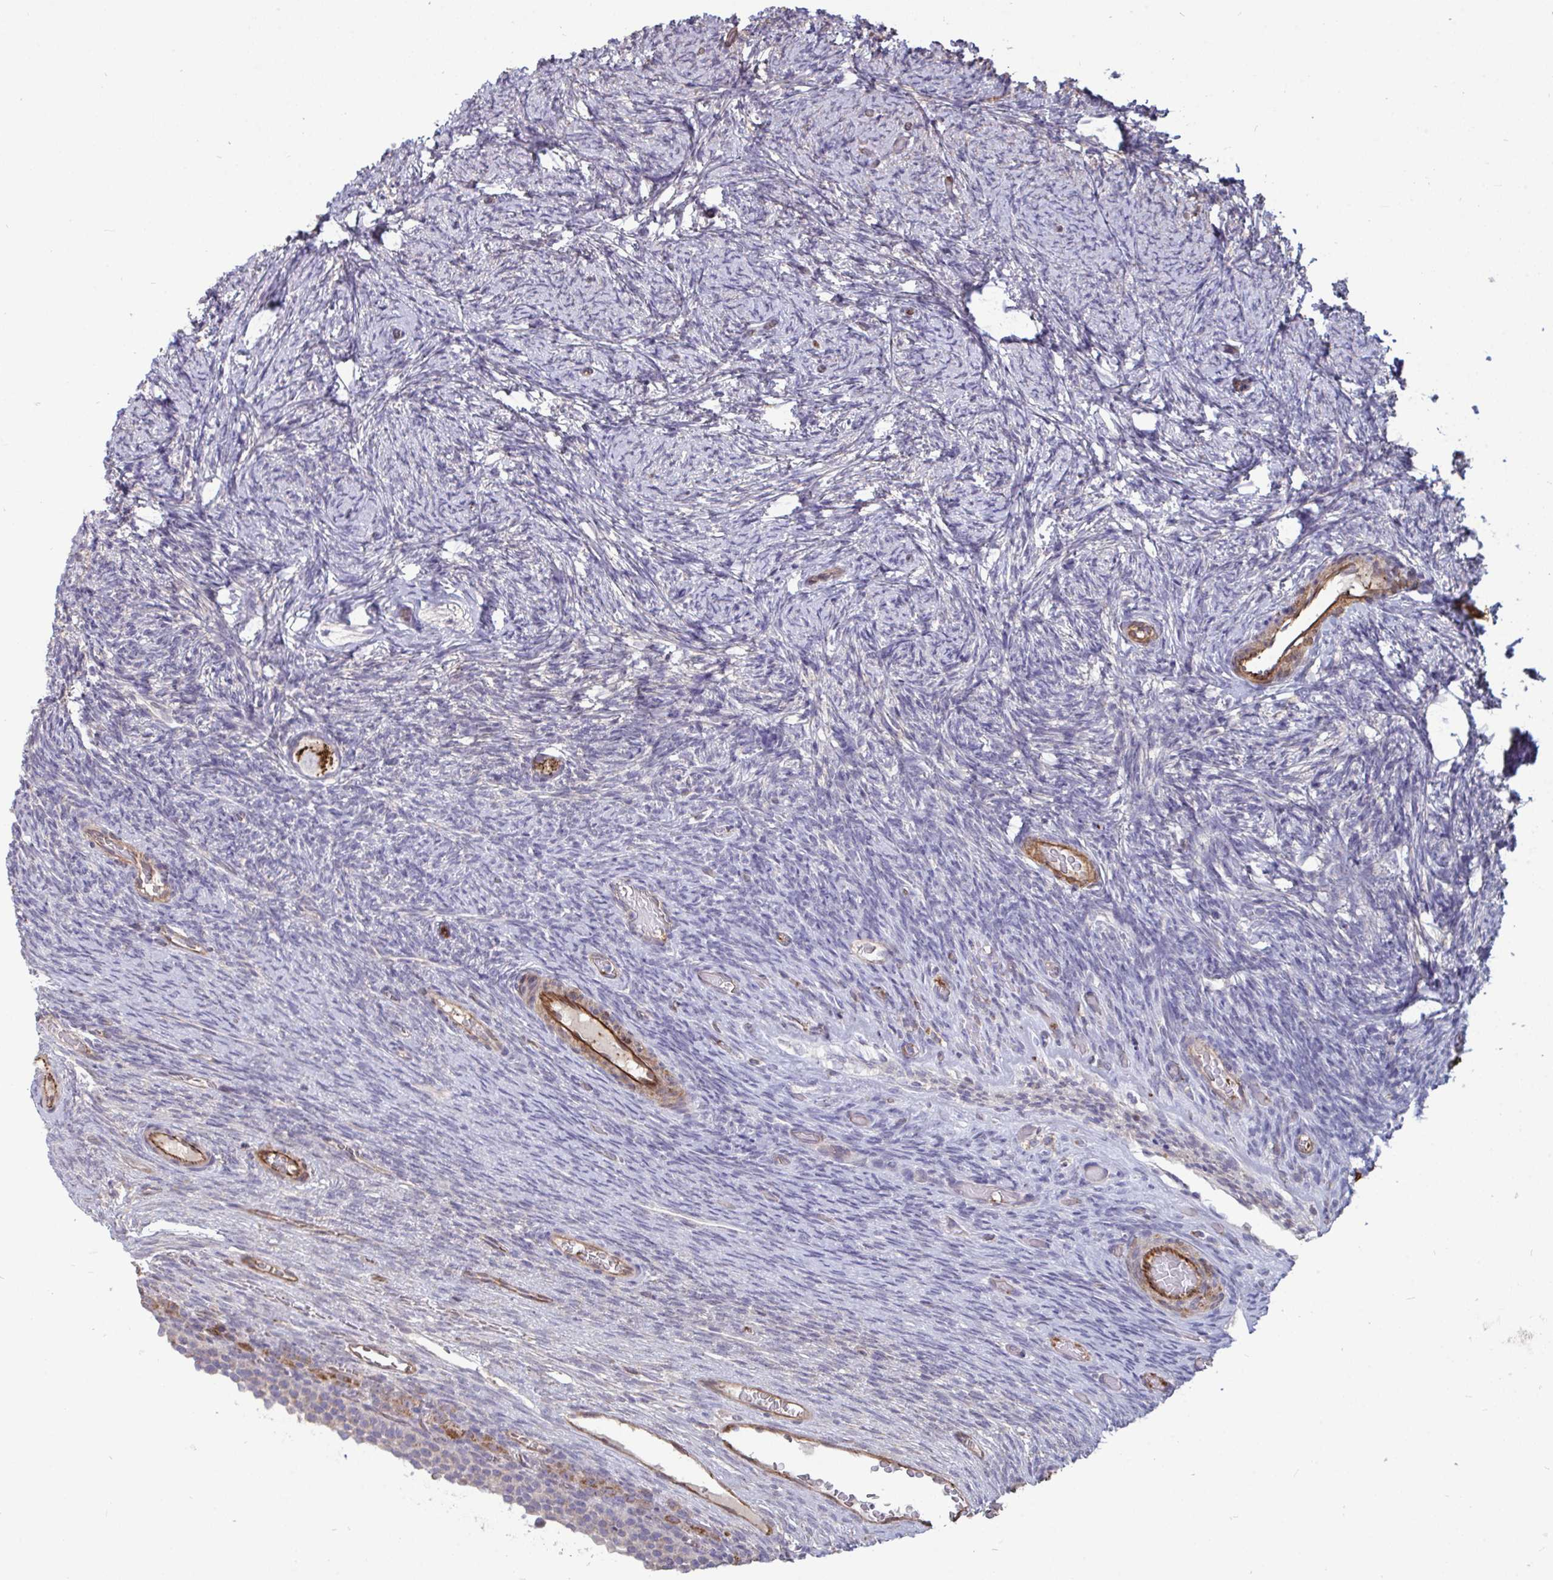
{"staining": {"intensity": "strong", "quantity": "25%-75%", "location": "cytoplasmic/membranous"}, "tissue": "ovary", "cell_type": "Follicle cells", "image_type": "normal", "snomed": [{"axis": "morphology", "description": "Normal tissue, NOS"}, {"axis": "topography", "description": "Ovary"}], "caption": "Immunohistochemistry (IHC) image of benign ovary stained for a protein (brown), which displays high levels of strong cytoplasmic/membranous expression in approximately 25%-75% of follicle cells.", "gene": "ISCU", "patient": {"sex": "female", "age": 34}}